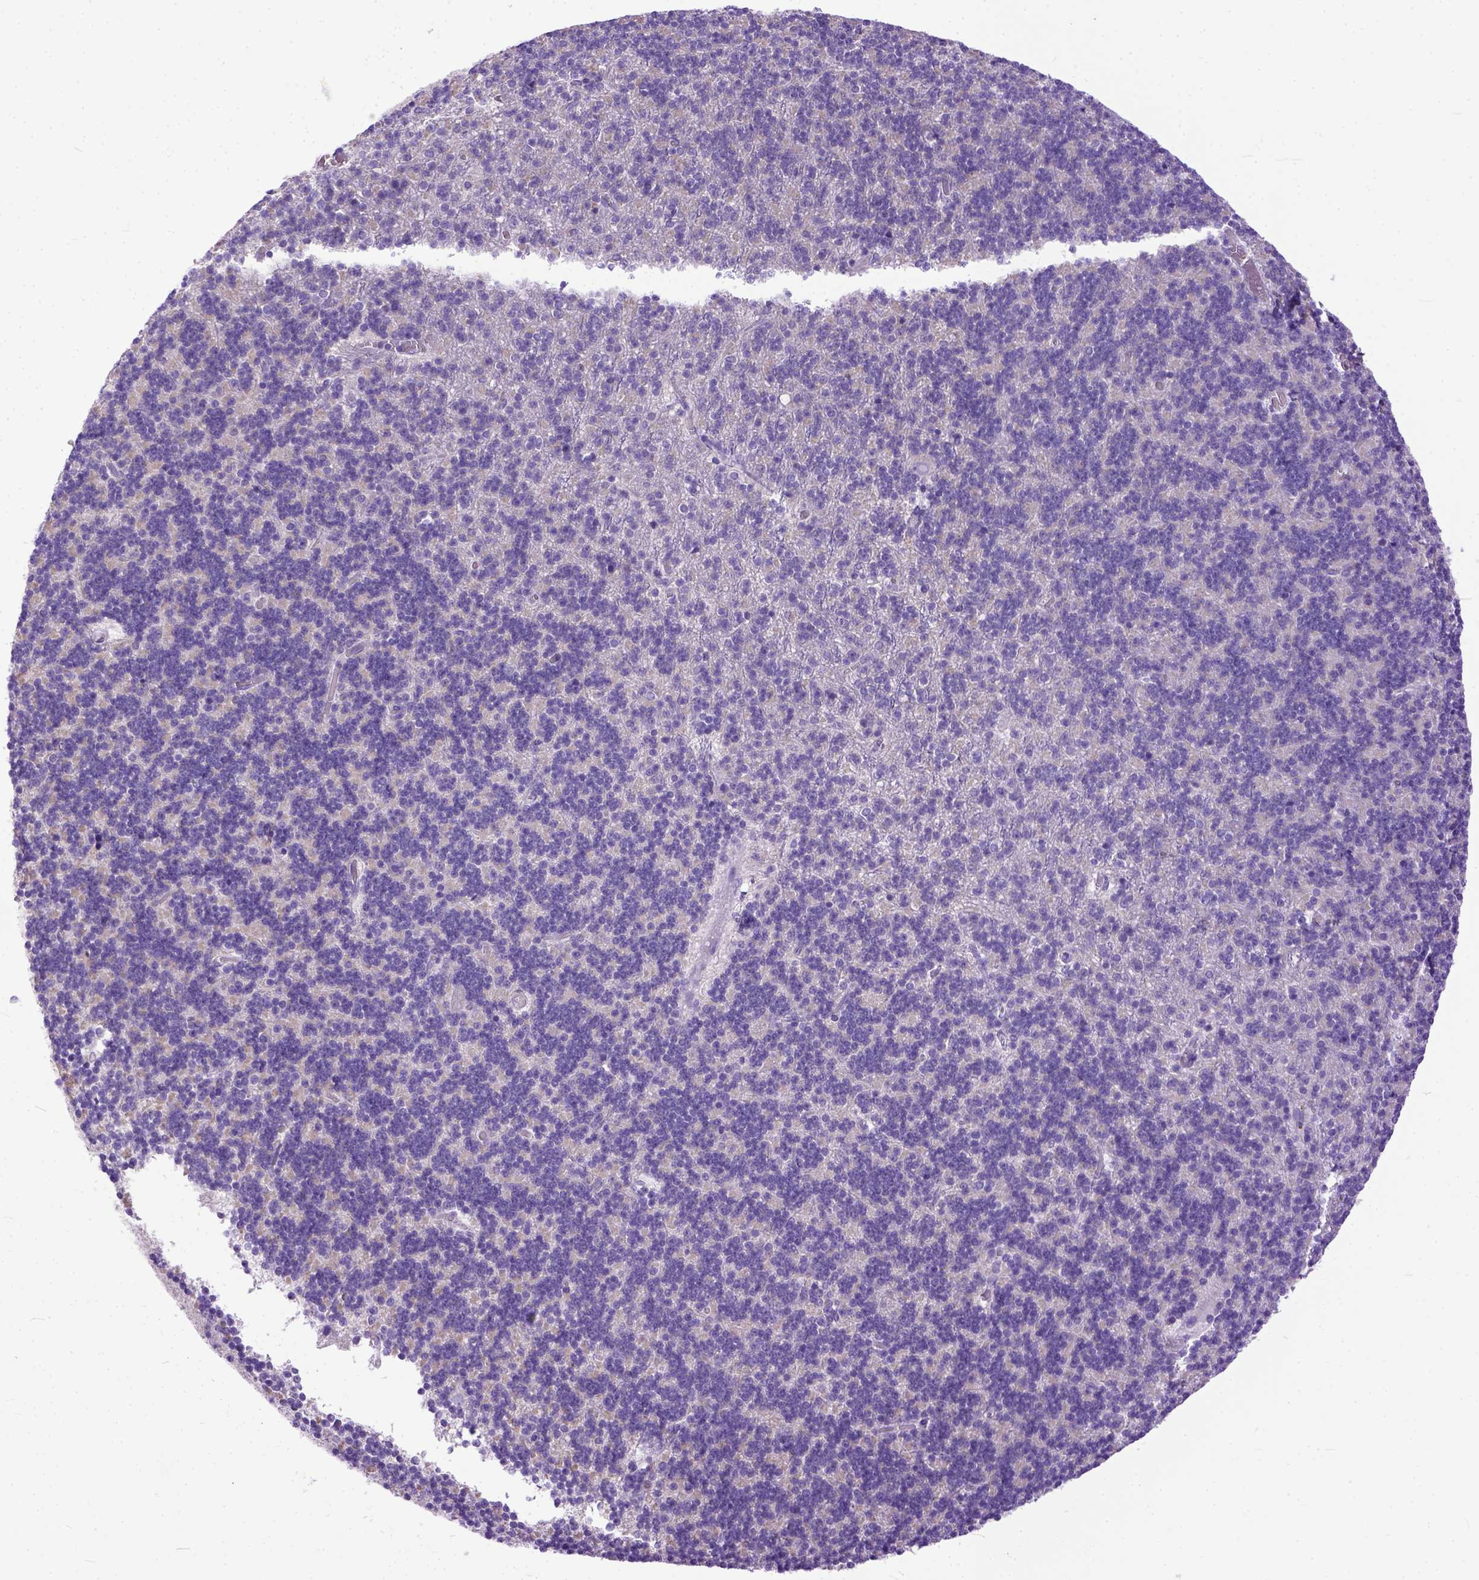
{"staining": {"intensity": "negative", "quantity": "none", "location": "none"}, "tissue": "cerebellum", "cell_type": "Cells in granular layer", "image_type": "normal", "snomed": [{"axis": "morphology", "description": "Normal tissue, NOS"}, {"axis": "topography", "description": "Cerebellum"}], "caption": "This image is of unremarkable cerebellum stained with IHC to label a protein in brown with the nuclei are counter-stained blue. There is no staining in cells in granular layer.", "gene": "PPL", "patient": {"sex": "male", "age": 70}}